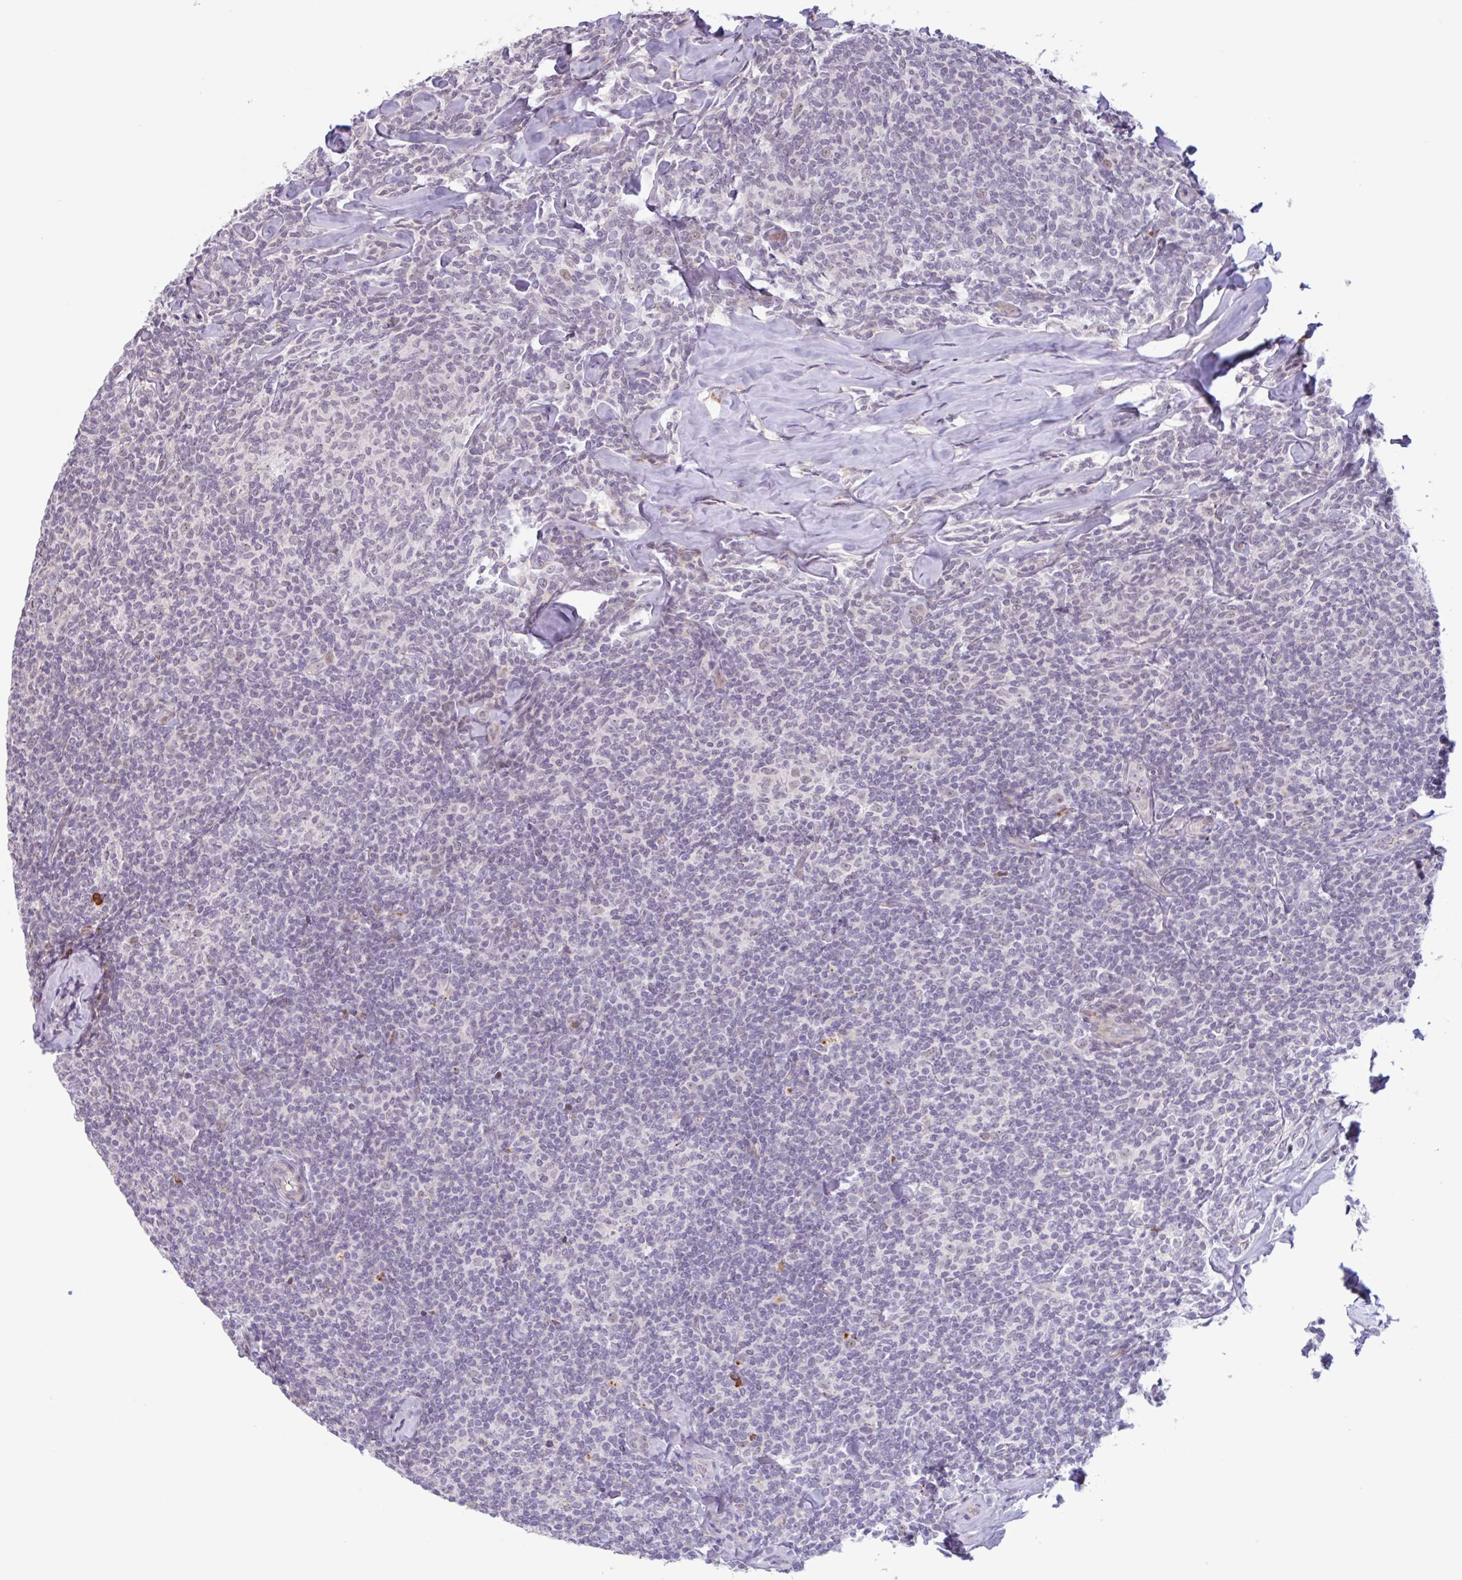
{"staining": {"intensity": "negative", "quantity": "none", "location": "none"}, "tissue": "lymphoma", "cell_type": "Tumor cells", "image_type": "cancer", "snomed": [{"axis": "morphology", "description": "Malignant lymphoma, non-Hodgkin's type, Low grade"}, {"axis": "topography", "description": "Lymph node"}], "caption": "A high-resolution photomicrograph shows IHC staining of lymphoma, which reveals no significant expression in tumor cells.", "gene": "TAF1D", "patient": {"sex": "female", "age": 56}}